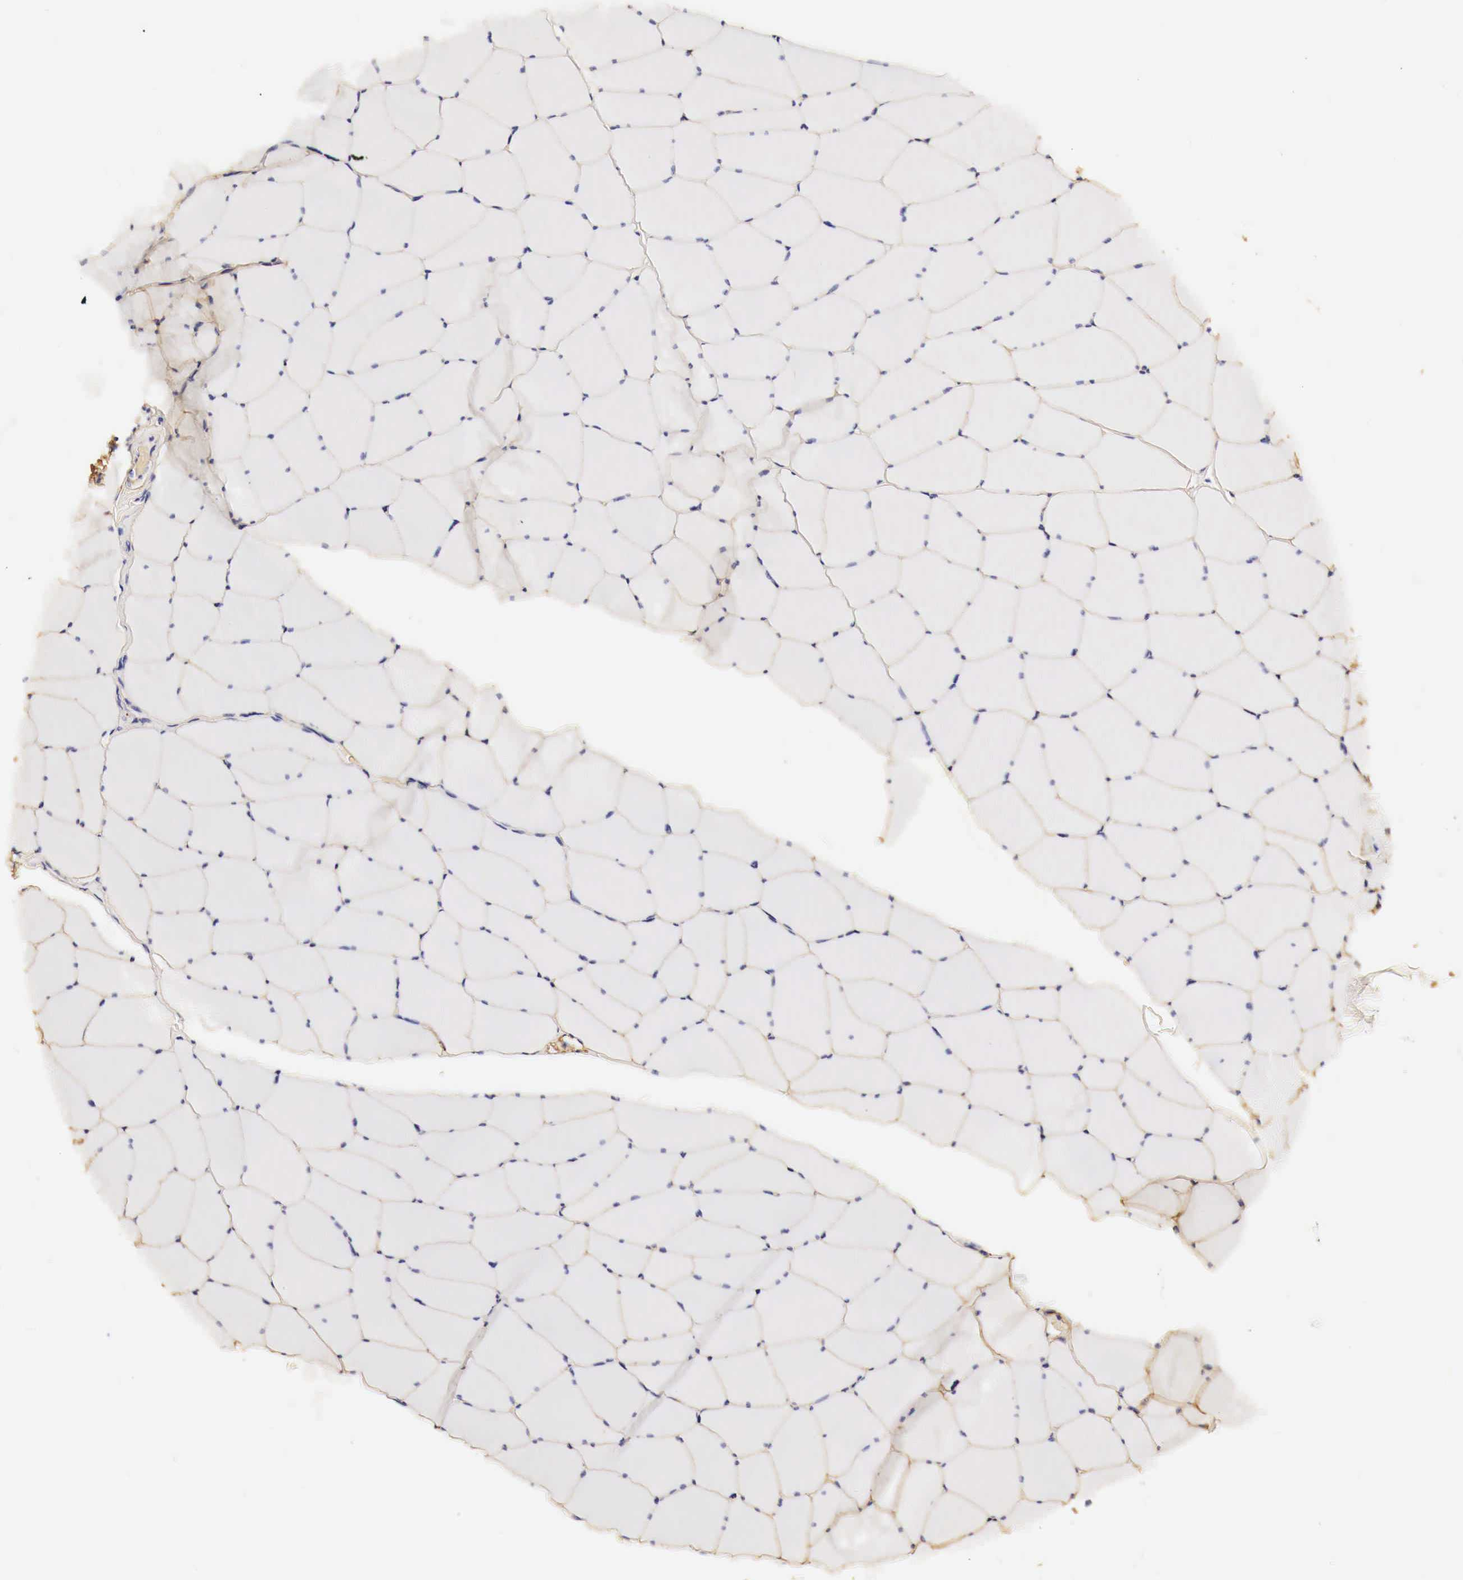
{"staining": {"intensity": "strong", "quantity": ">75%", "location": "cytoplasmic/membranous"}, "tissue": "skeletal muscle", "cell_type": "Myocytes", "image_type": "normal", "snomed": [{"axis": "morphology", "description": "Normal tissue, NOS"}, {"axis": "topography", "description": "Skeletal muscle"}, {"axis": "topography", "description": "Salivary gland"}], "caption": "About >75% of myocytes in unremarkable human skeletal muscle demonstrate strong cytoplasmic/membranous protein staining as visualized by brown immunohistochemical staining.", "gene": "LAMB2", "patient": {"sex": "male", "age": 62}}